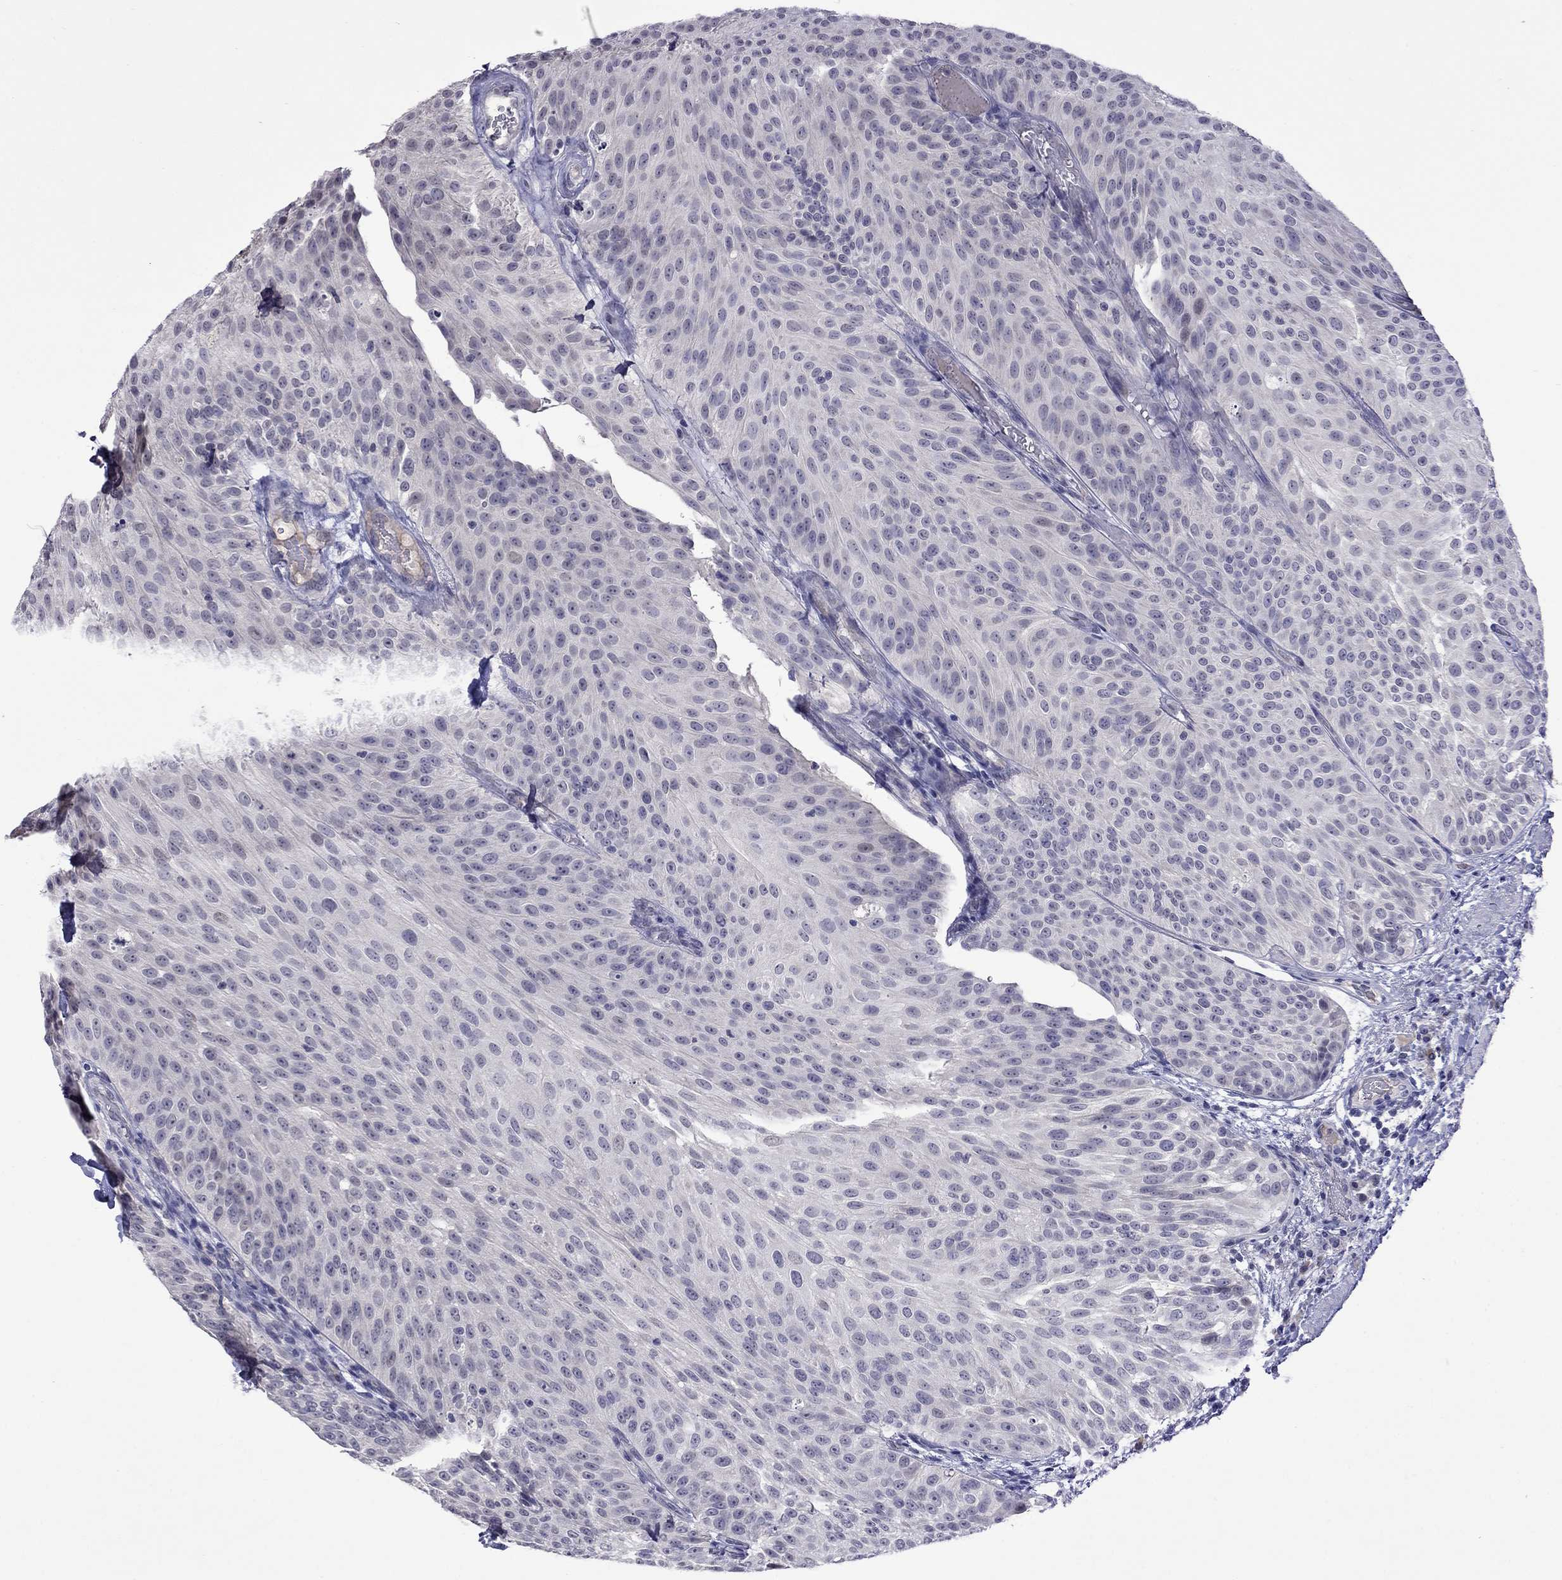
{"staining": {"intensity": "negative", "quantity": "none", "location": "none"}, "tissue": "urothelial cancer", "cell_type": "Tumor cells", "image_type": "cancer", "snomed": [{"axis": "morphology", "description": "Urothelial carcinoma, Low grade"}, {"axis": "topography", "description": "Urinary bladder"}], "caption": "DAB immunohistochemical staining of low-grade urothelial carcinoma reveals no significant positivity in tumor cells.", "gene": "STAR", "patient": {"sex": "male", "age": 78}}